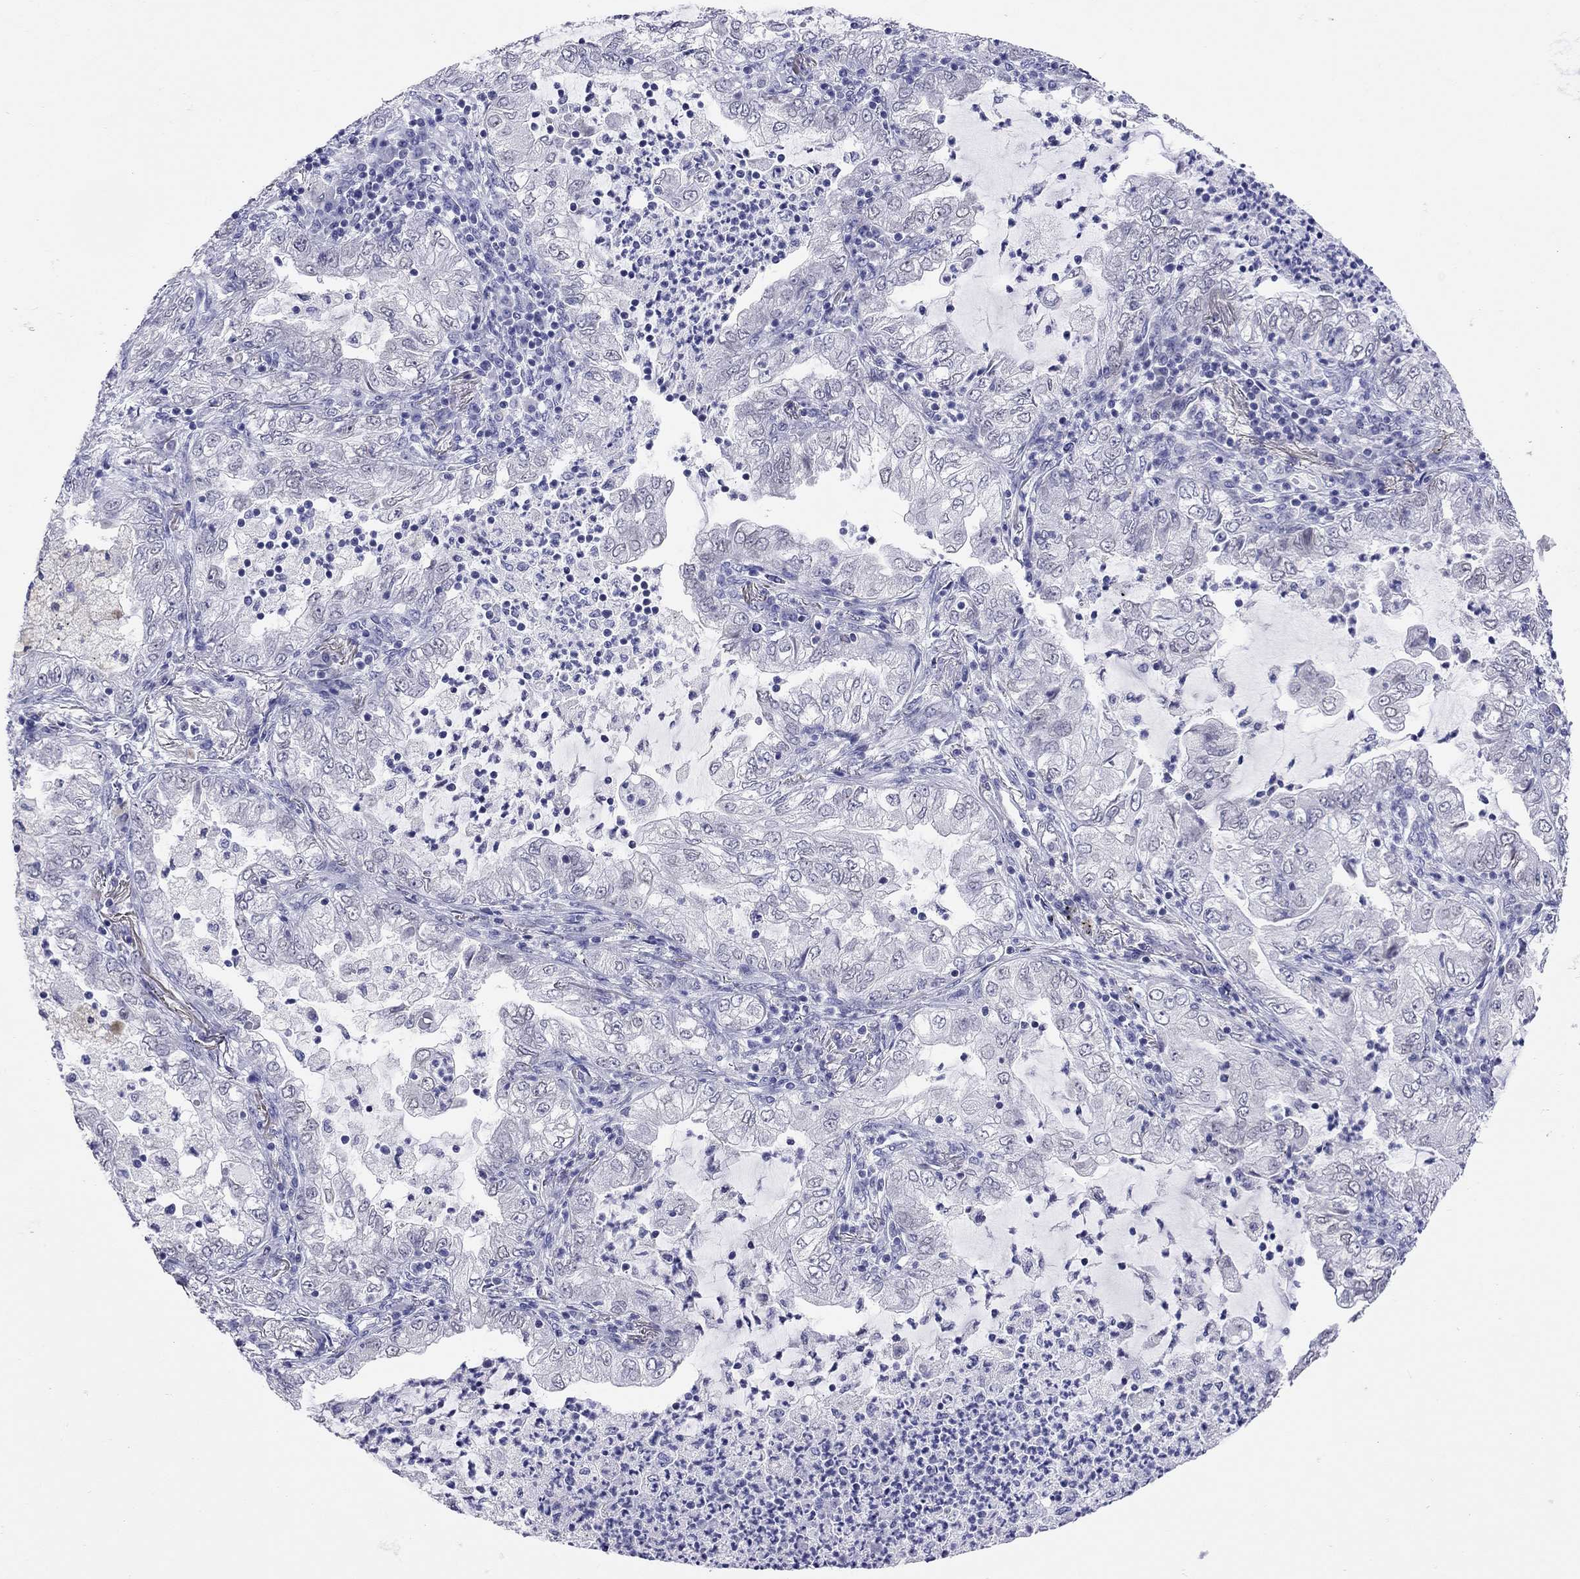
{"staining": {"intensity": "negative", "quantity": "none", "location": "none"}, "tissue": "lung cancer", "cell_type": "Tumor cells", "image_type": "cancer", "snomed": [{"axis": "morphology", "description": "Adenocarcinoma, NOS"}, {"axis": "topography", "description": "Lung"}], "caption": "A histopathology image of lung cancer (adenocarcinoma) stained for a protein demonstrates no brown staining in tumor cells.", "gene": "ARMC12", "patient": {"sex": "female", "age": 73}}